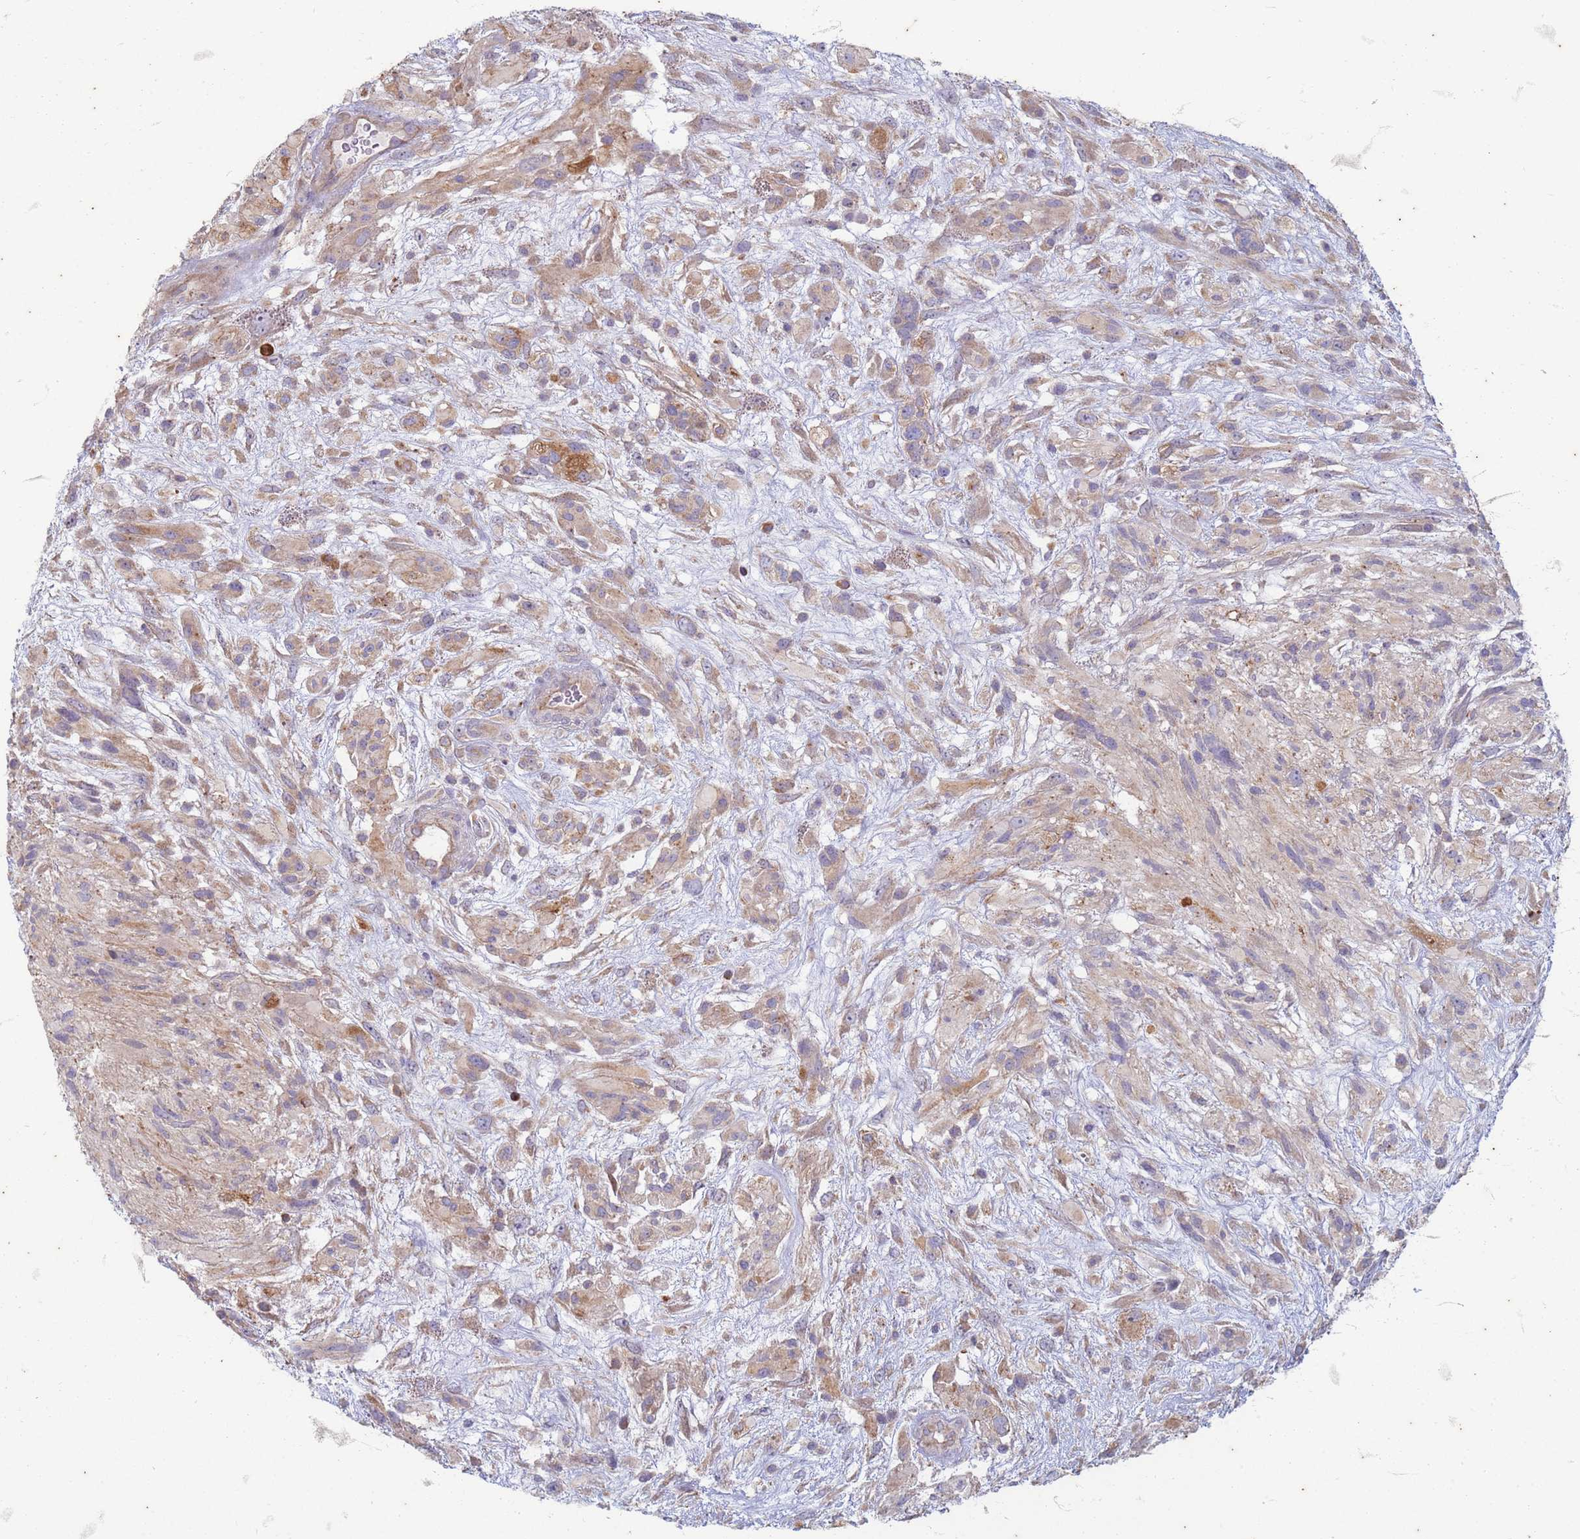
{"staining": {"intensity": "weak", "quantity": "25%-75%", "location": "cytoplasmic/membranous"}, "tissue": "glioma", "cell_type": "Tumor cells", "image_type": "cancer", "snomed": [{"axis": "morphology", "description": "Glioma, malignant, High grade"}, {"axis": "topography", "description": "Brain"}], "caption": "Immunohistochemical staining of human high-grade glioma (malignant) shows weak cytoplasmic/membranous protein positivity in about 25%-75% of tumor cells.", "gene": "SUCO", "patient": {"sex": "male", "age": 61}}